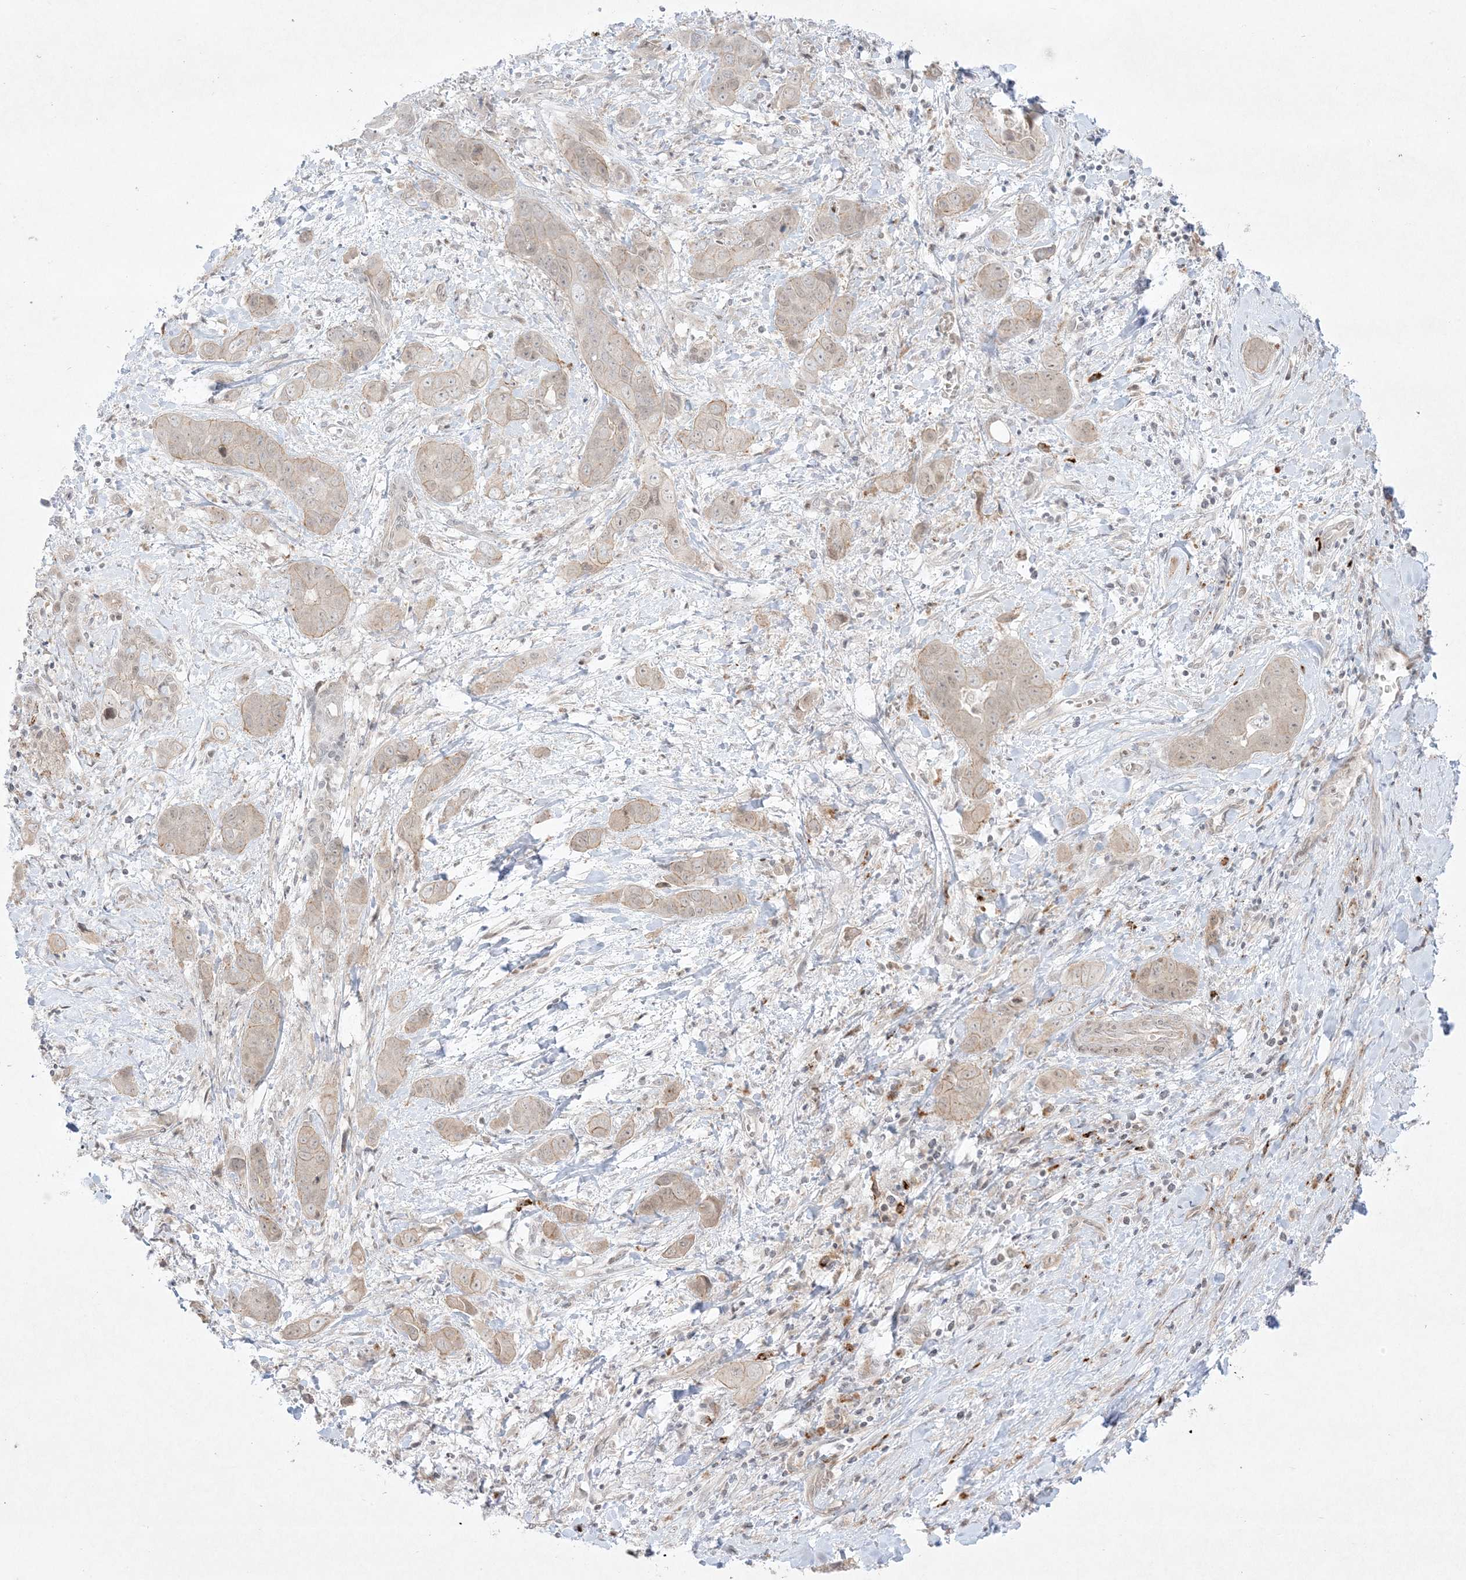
{"staining": {"intensity": "weak", "quantity": "25%-75%", "location": "cytoplasmic/membranous"}, "tissue": "liver cancer", "cell_type": "Tumor cells", "image_type": "cancer", "snomed": [{"axis": "morphology", "description": "Cholangiocarcinoma"}, {"axis": "topography", "description": "Liver"}], "caption": "Liver cancer stained with a brown dye reveals weak cytoplasmic/membranous positive expression in approximately 25%-75% of tumor cells.", "gene": "PTK6", "patient": {"sex": "female", "age": 52}}